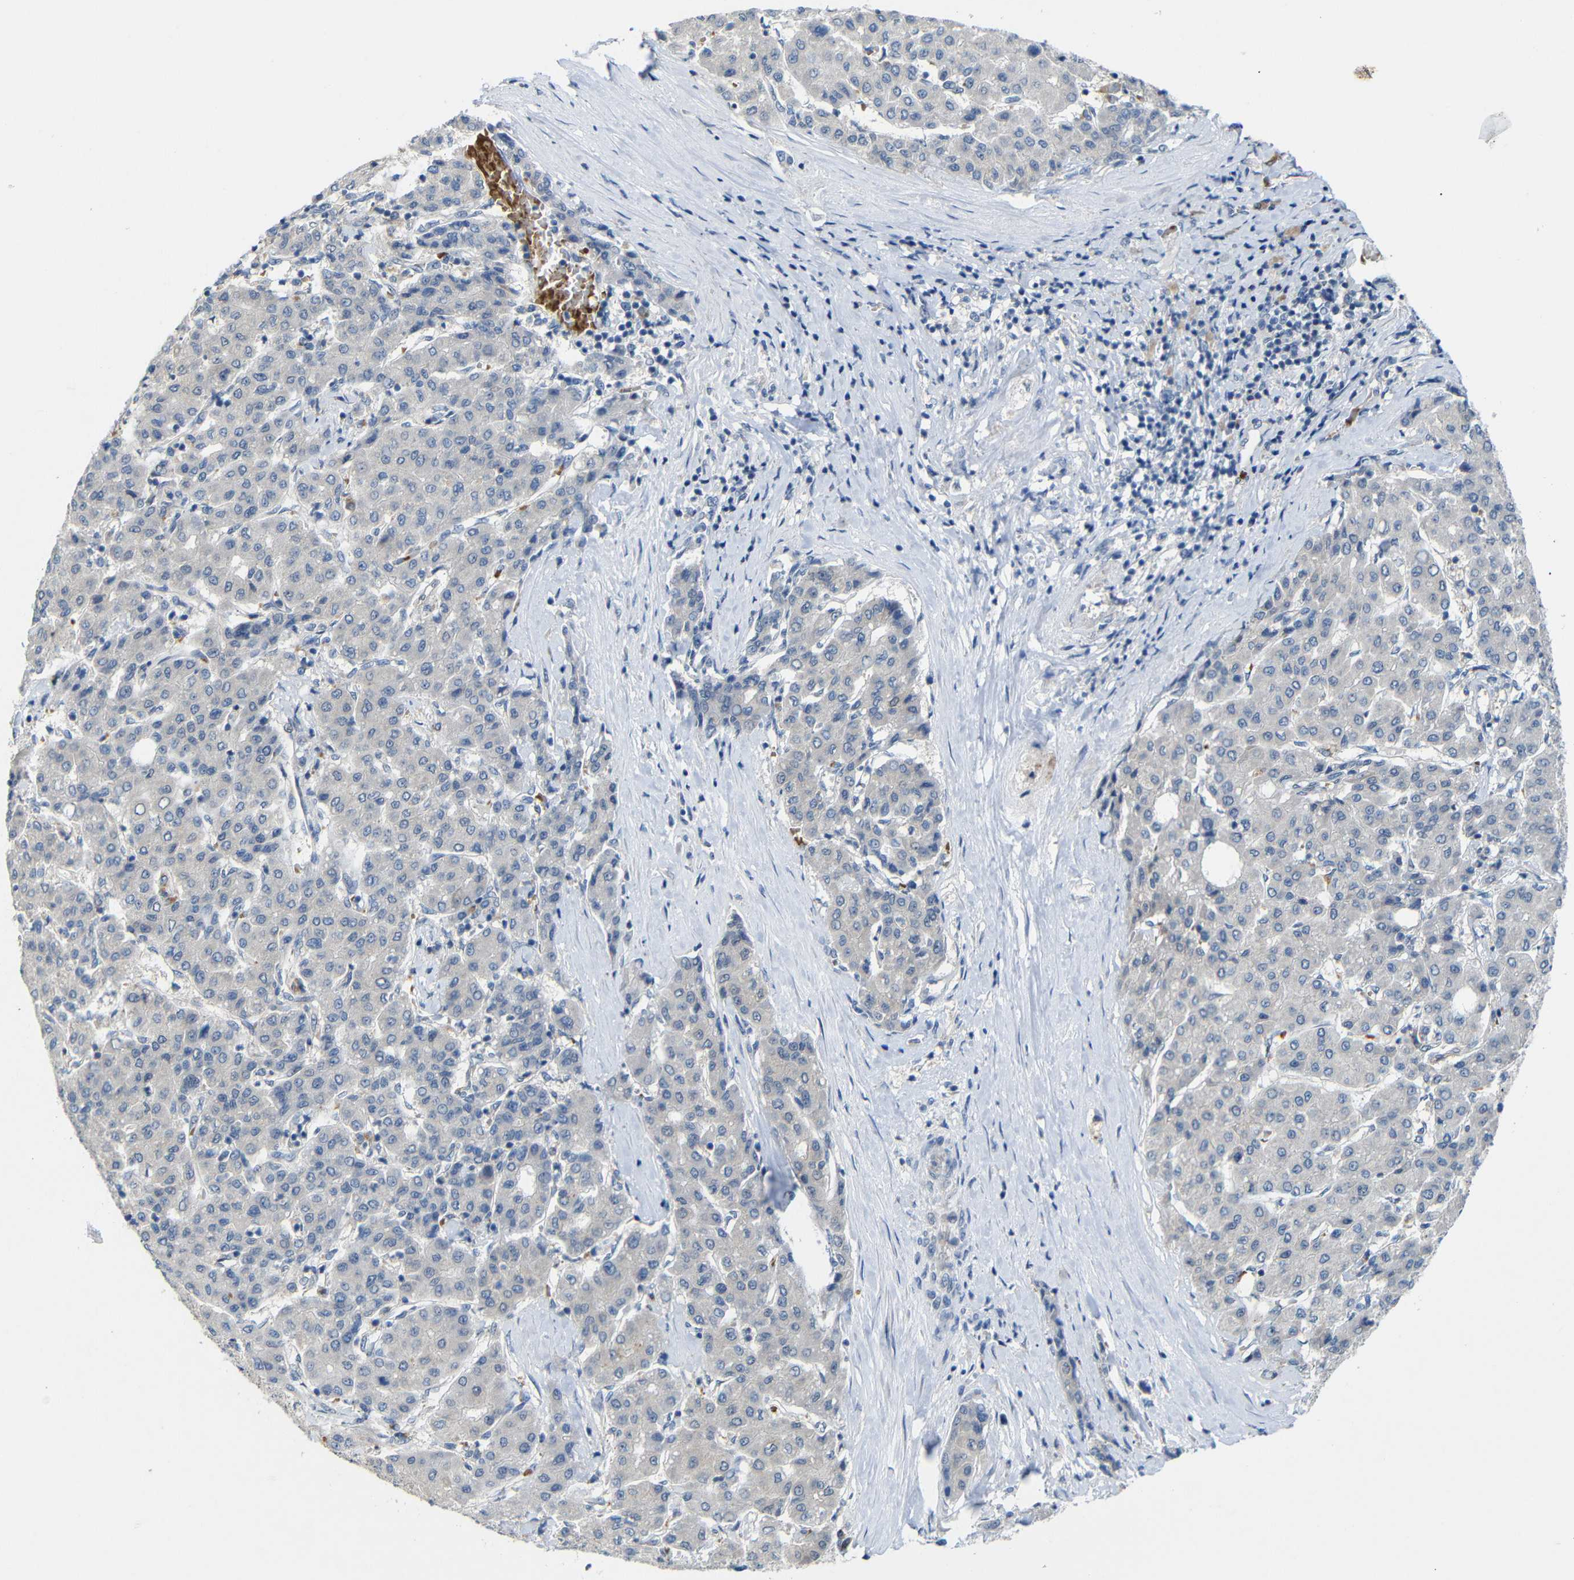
{"staining": {"intensity": "negative", "quantity": "none", "location": "none"}, "tissue": "liver cancer", "cell_type": "Tumor cells", "image_type": "cancer", "snomed": [{"axis": "morphology", "description": "Carcinoma, Hepatocellular, NOS"}, {"axis": "topography", "description": "Liver"}], "caption": "Liver hepatocellular carcinoma was stained to show a protein in brown. There is no significant expression in tumor cells. (Stains: DAB (3,3'-diaminobenzidine) immunohistochemistry (IHC) with hematoxylin counter stain, Microscopy: brightfield microscopy at high magnification).", "gene": "TBC1D32", "patient": {"sex": "male", "age": 65}}